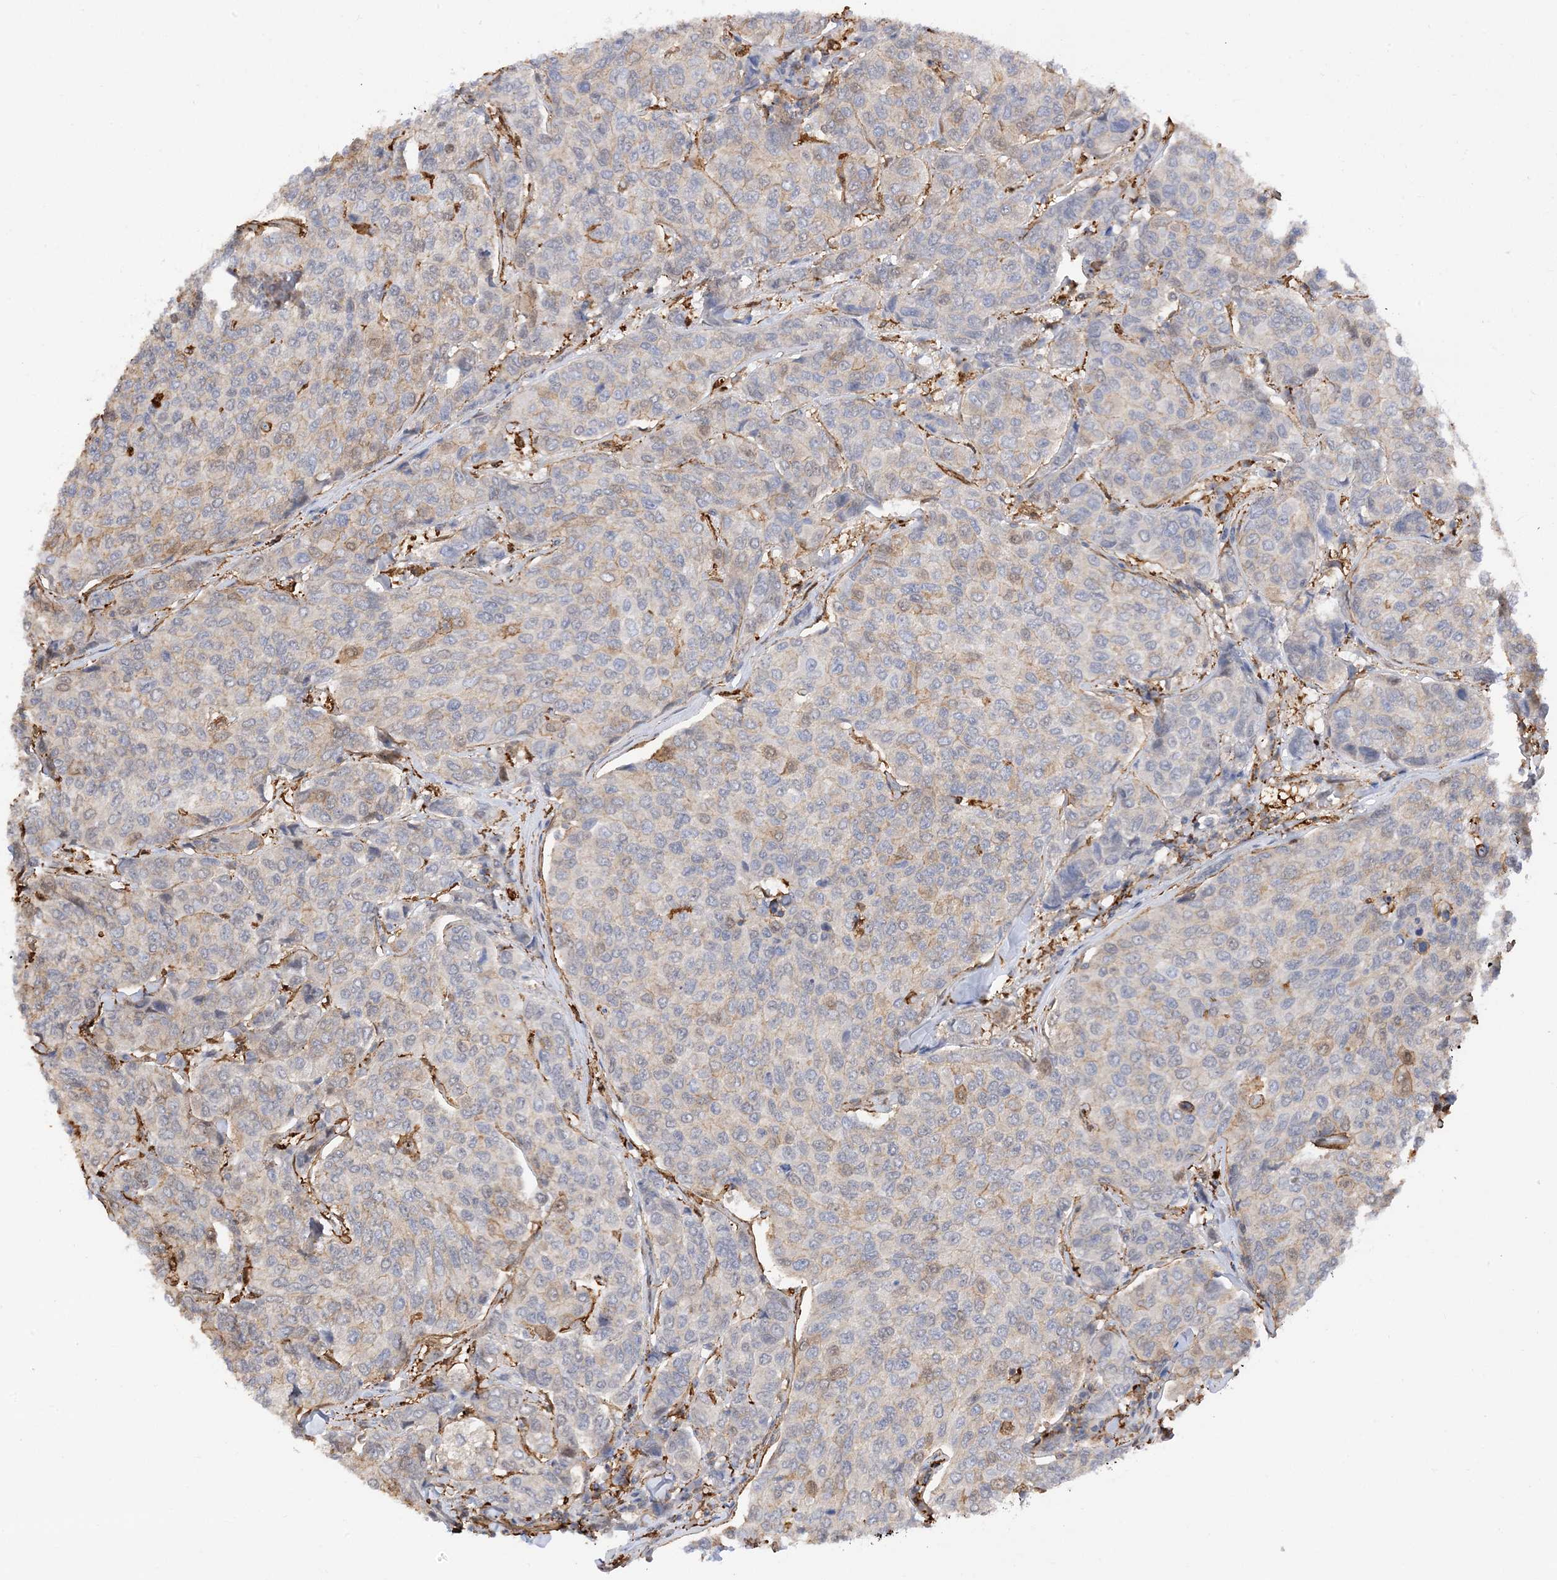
{"staining": {"intensity": "negative", "quantity": "none", "location": "none"}, "tissue": "breast cancer", "cell_type": "Tumor cells", "image_type": "cancer", "snomed": [{"axis": "morphology", "description": "Duct carcinoma"}, {"axis": "topography", "description": "Breast"}], "caption": "Immunohistochemical staining of human breast cancer (intraductal carcinoma) shows no significant expression in tumor cells.", "gene": "PHACTR2", "patient": {"sex": "female", "age": 55}}